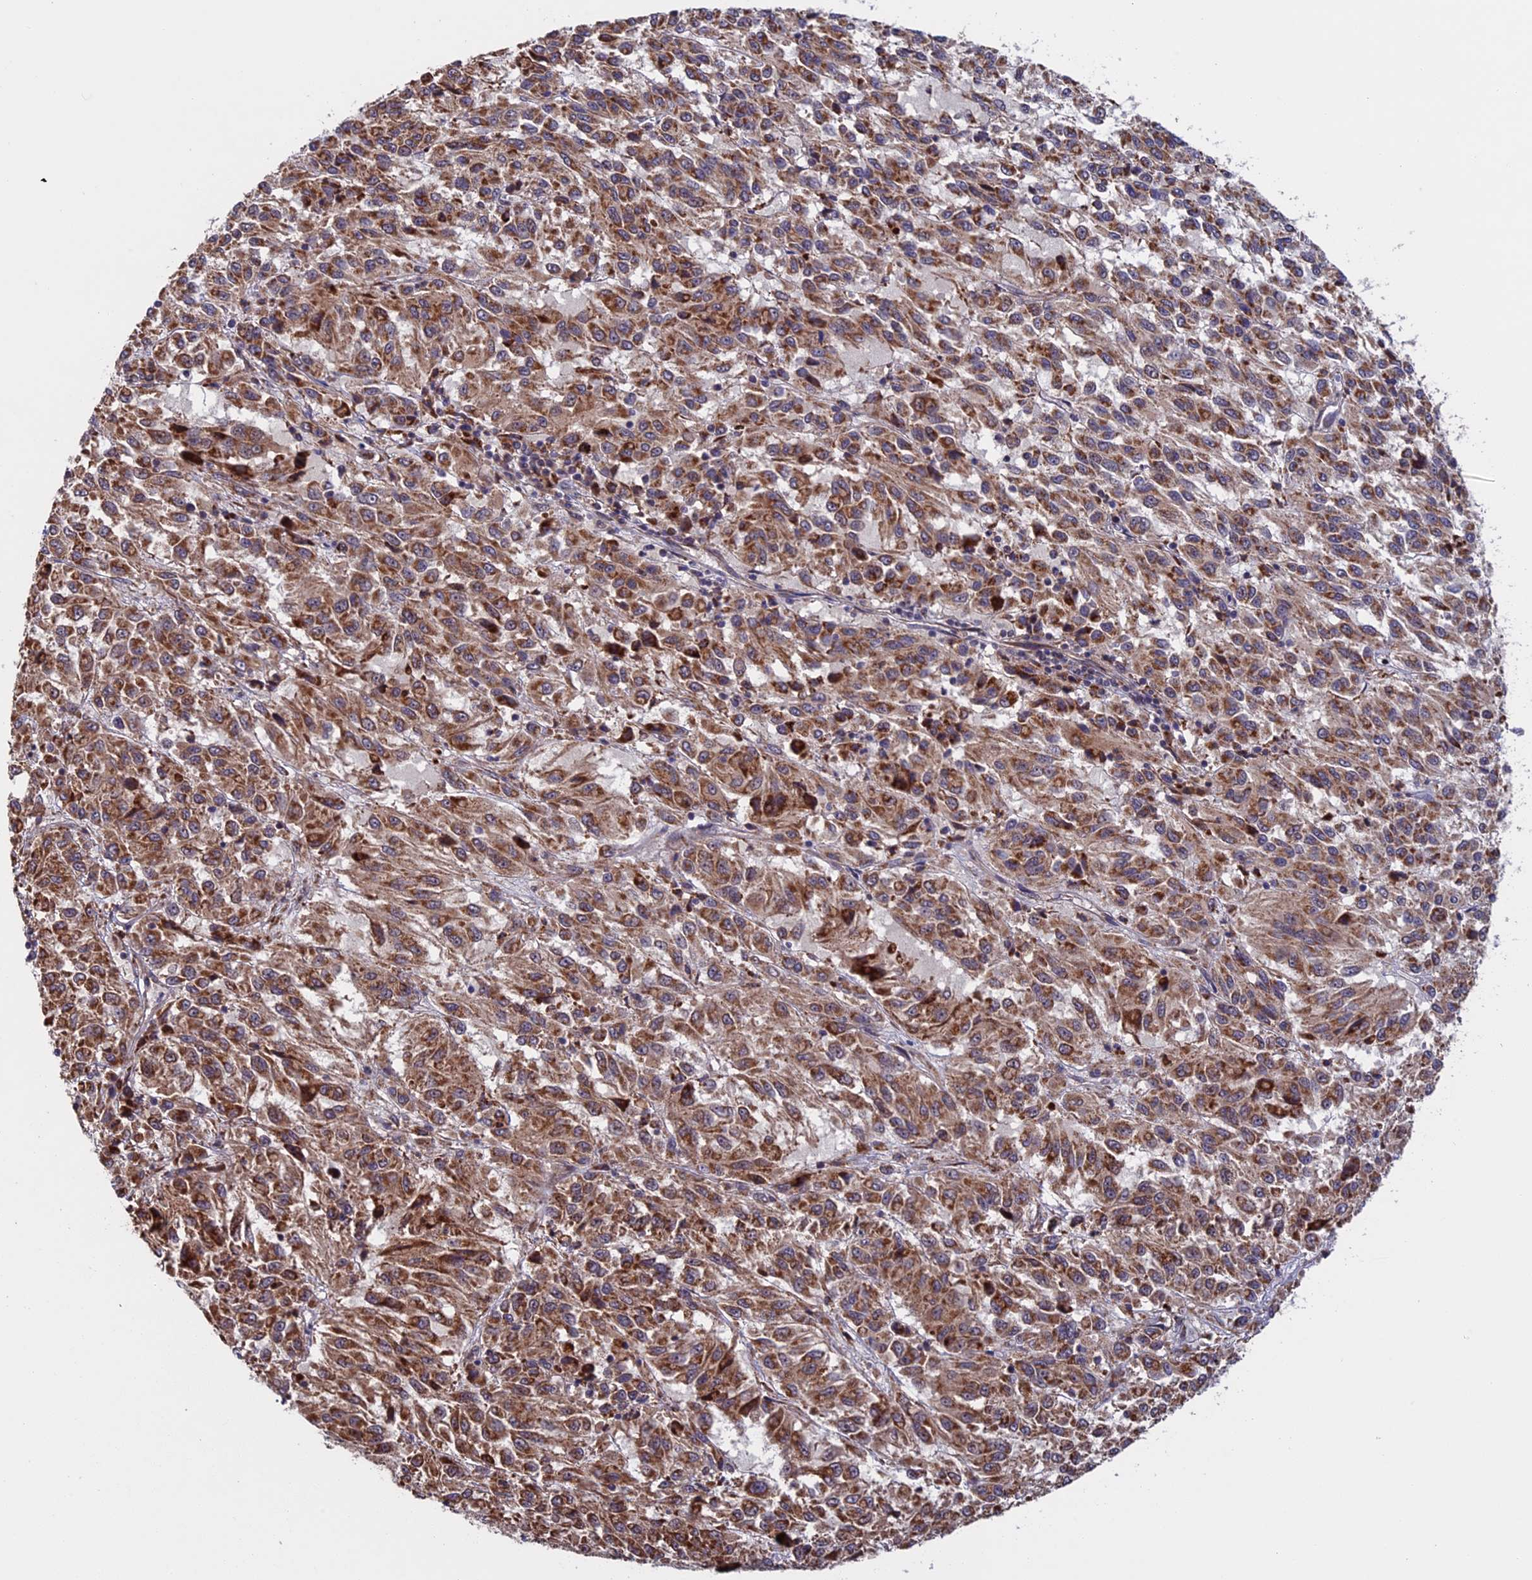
{"staining": {"intensity": "moderate", "quantity": ">75%", "location": "cytoplasmic/membranous"}, "tissue": "melanoma", "cell_type": "Tumor cells", "image_type": "cancer", "snomed": [{"axis": "morphology", "description": "Malignant melanoma, Metastatic site"}, {"axis": "topography", "description": "Lung"}], "caption": "Immunohistochemical staining of malignant melanoma (metastatic site) reveals medium levels of moderate cytoplasmic/membranous expression in about >75% of tumor cells. (Brightfield microscopy of DAB IHC at high magnification).", "gene": "RNF17", "patient": {"sex": "male", "age": 64}}